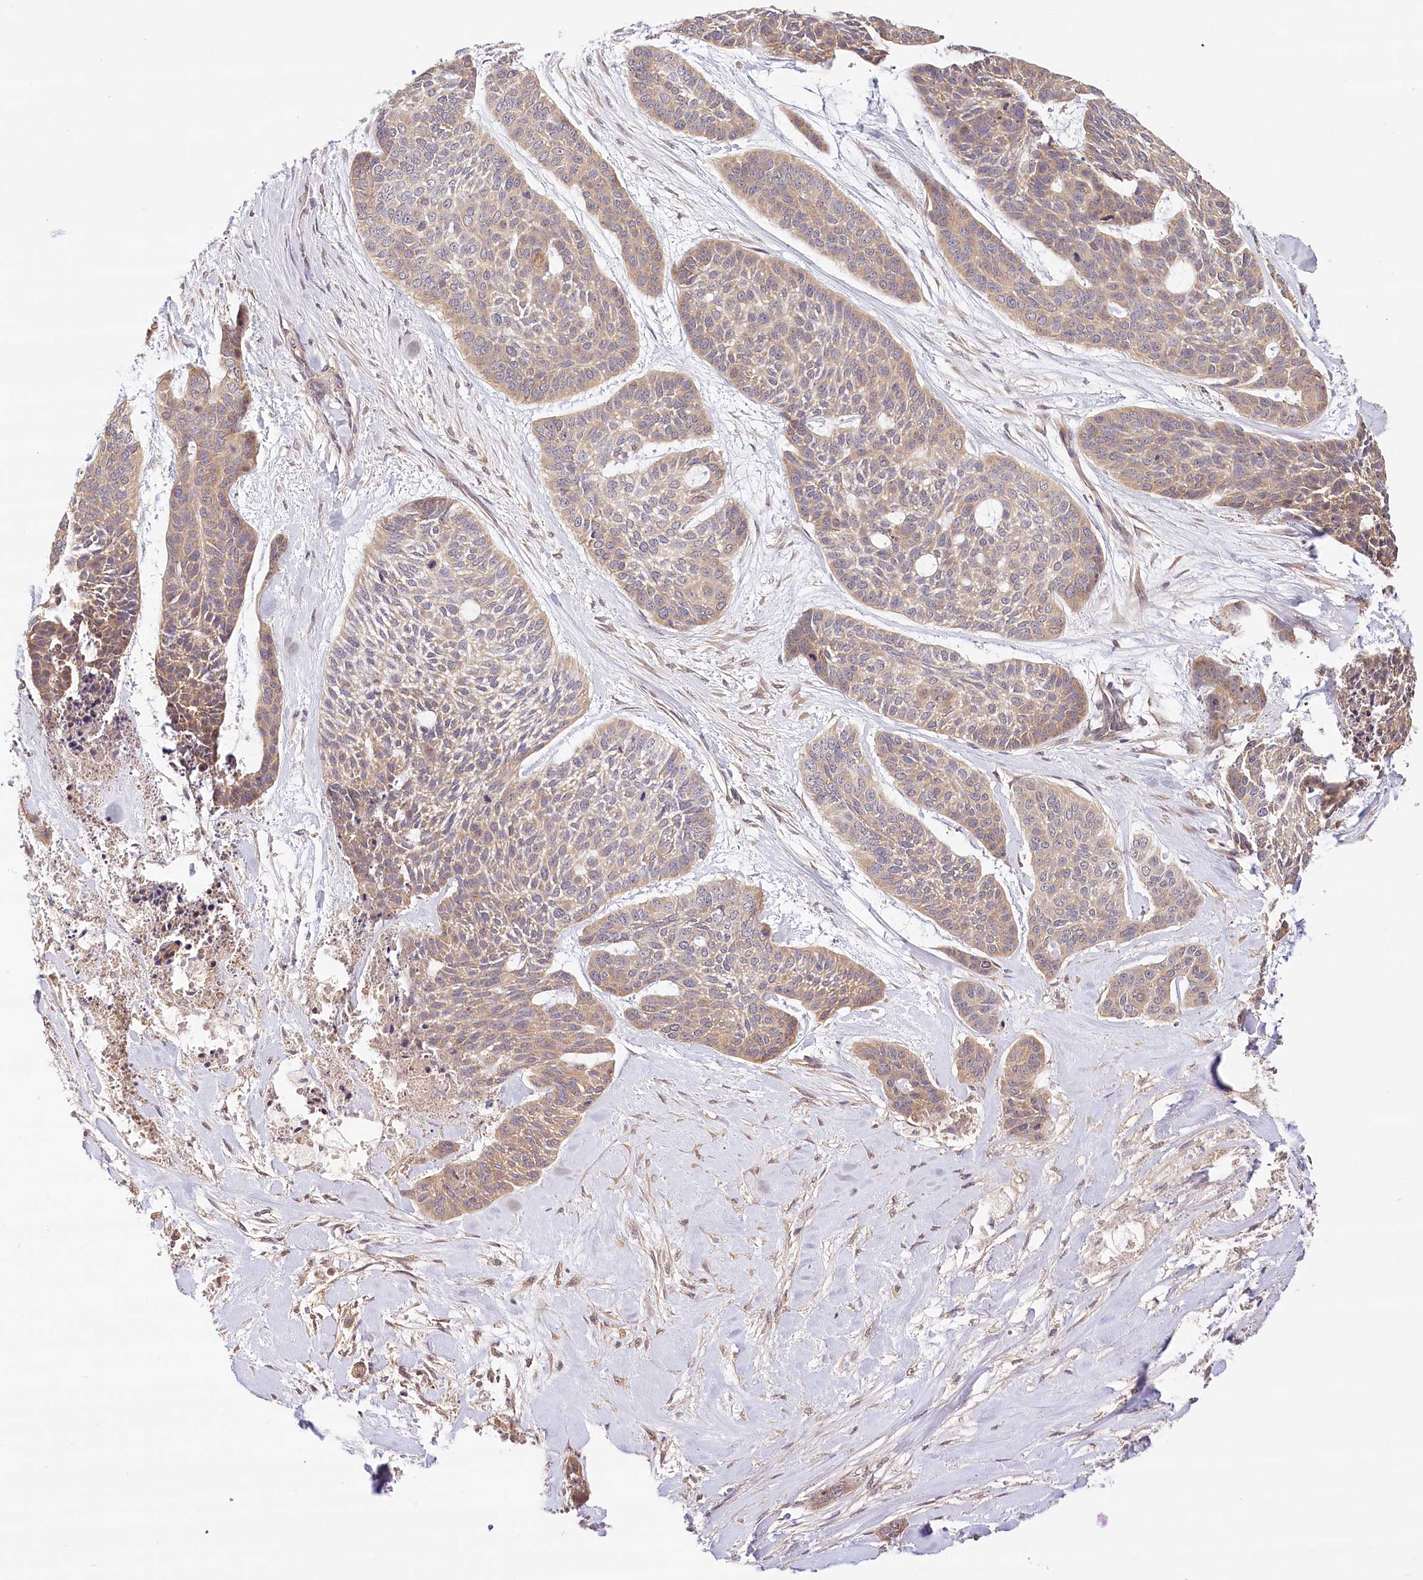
{"staining": {"intensity": "moderate", "quantity": ">75%", "location": "cytoplasmic/membranous"}, "tissue": "skin cancer", "cell_type": "Tumor cells", "image_type": "cancer", "snomed": [{"axis": "morphology", "description": "Basal cell carcinoma"}, {"axis": "topography", "description": "Skin"}], "caption": "The micrograph shows staining of basal cell carcinoma (skin), revealing moderate cytoplasmic/membranous protein staining (brown color) within tumor cells.", "gene": "LSS", "patient": {"sex": "female", "age": 64}}